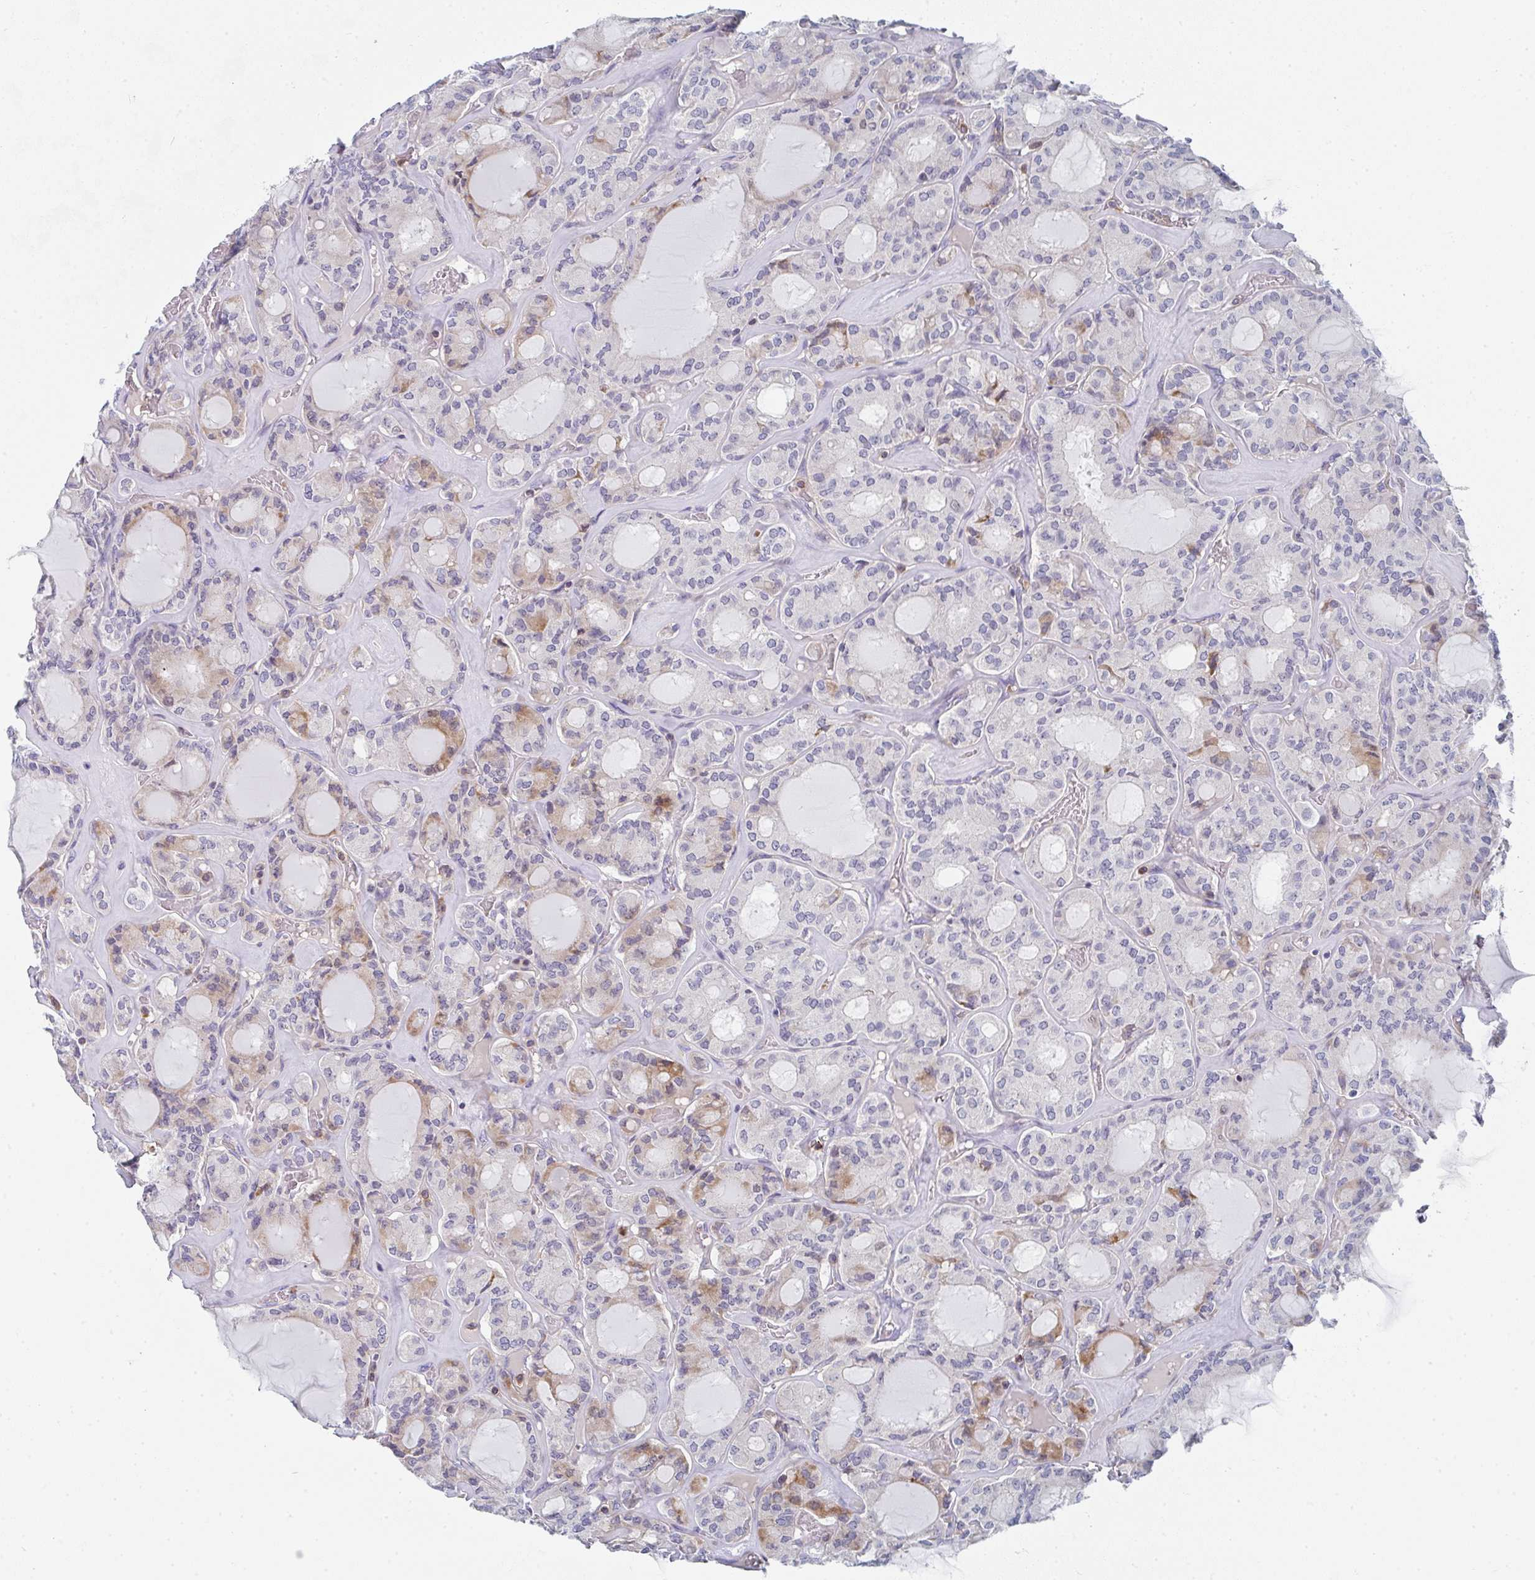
{"staining": {"intensity": "moderate", "quantity": "<25%", "location": "cytoplasmic/membranous,nuclear"}, "tissue": "thyroid cancer", "cell_type": "Tumor cells", "image_type": "cancer", "snomed": [{"axis": "morphology", "description": "Papillary adenocarcinoma, NOS"}, {"axis": "topography", "description": "Thyroid gland"}], "caption": "There is low levels of moderate cytoplasmic/membranous and nuclear positivity in tumor cells of thyroid cancer, as demonstrated by immunohistochemical staining (brown color).", "gene": "KLHL33", "patient": {"sex": "male", "age": 87}}